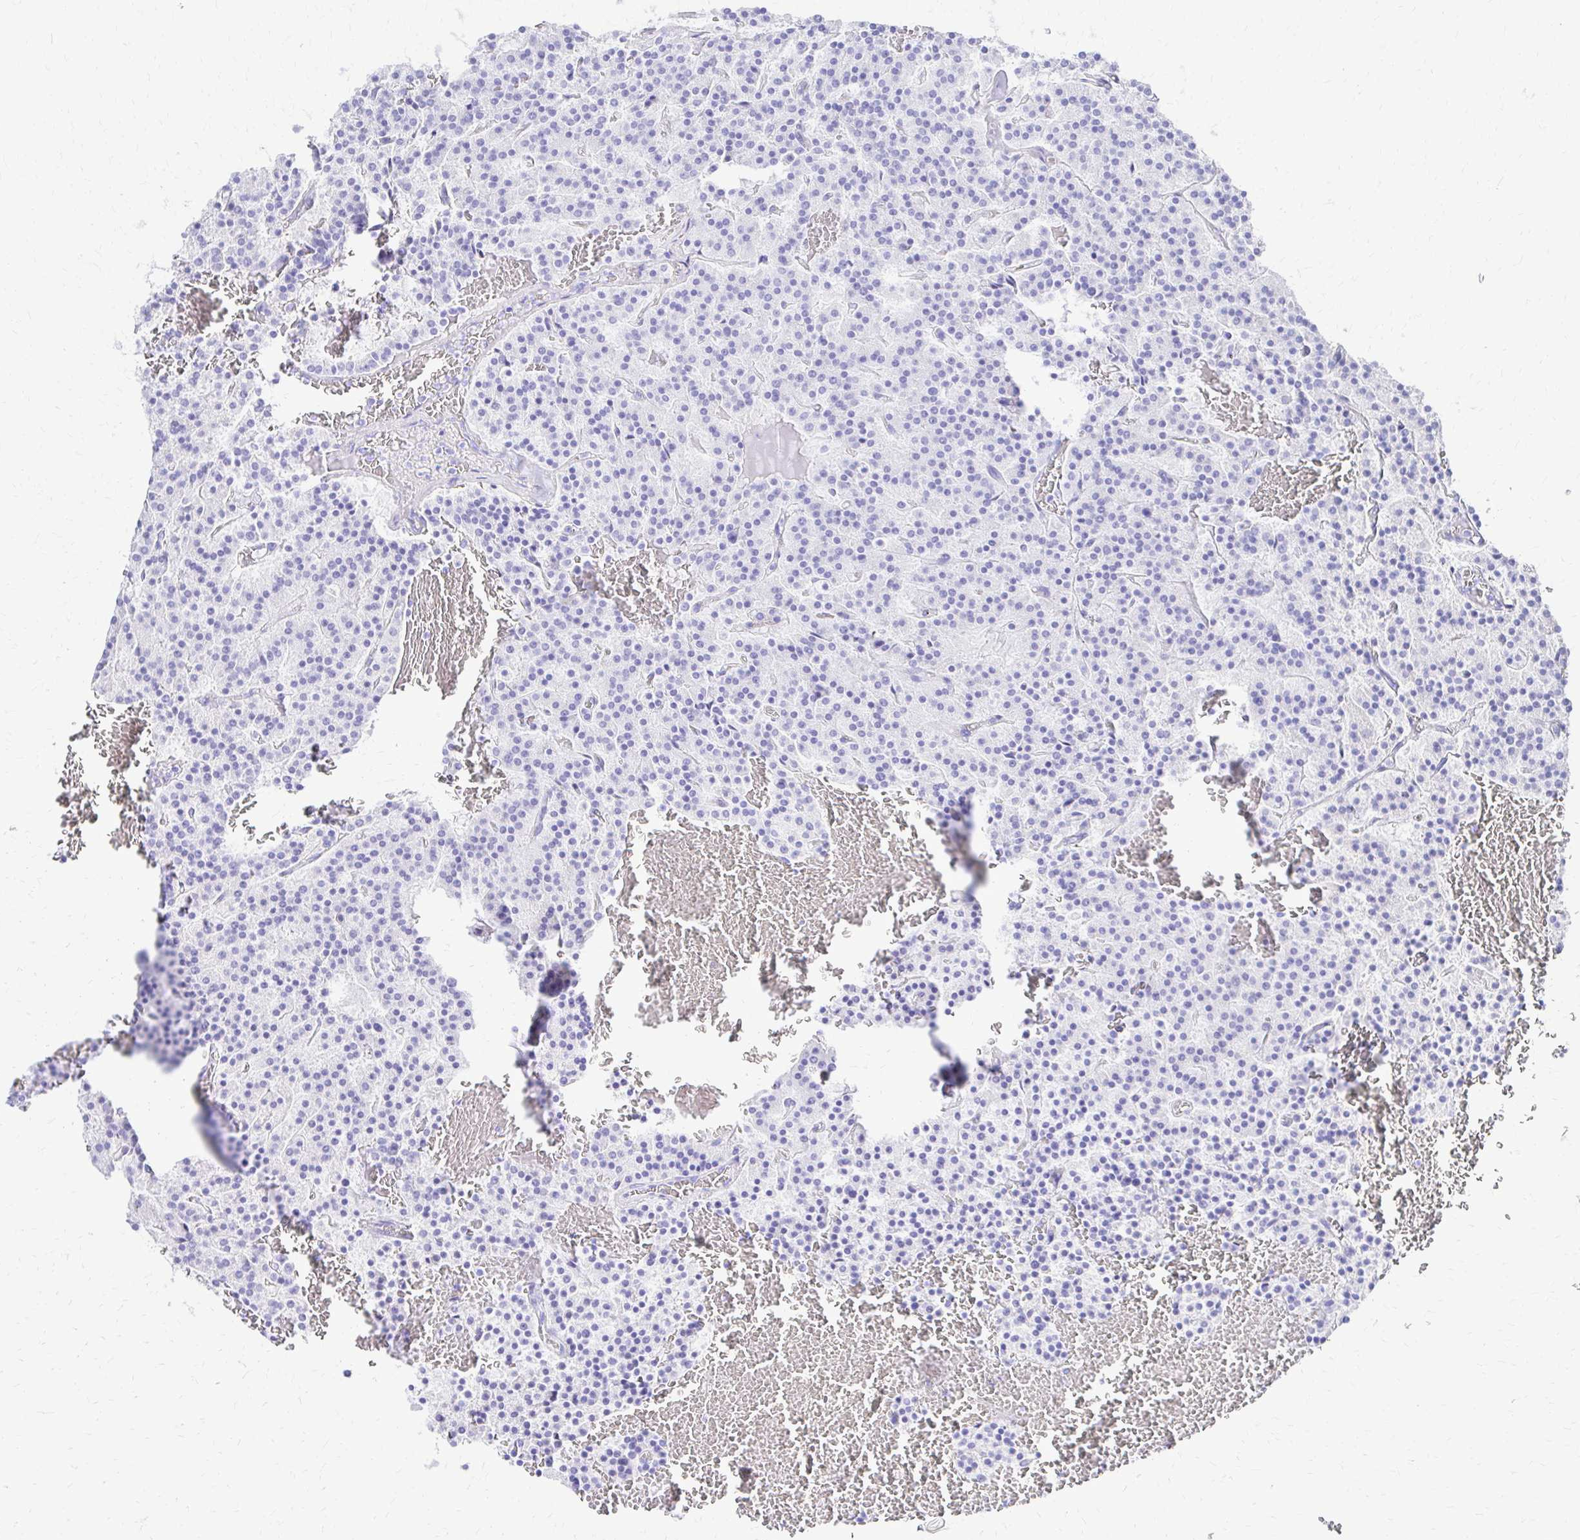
{"staining": {"intensity": "negative", "quantity": "none", "location": "none"}, "tissue": "carcinoid", "cell_type": "Tumor cells", "image_type": "cancer", "snomed": [{"axis": "morphology", "description": "Carcinoid, malignant, NOS"}, {"axis": "topography", "description": "Lung"}], "caption": "This is a micrograph of IHC staining of carcinoid, which shows no staining in tumor cells.", "gene": "S100G", "patient": {"sex": "male", "age": 70}}